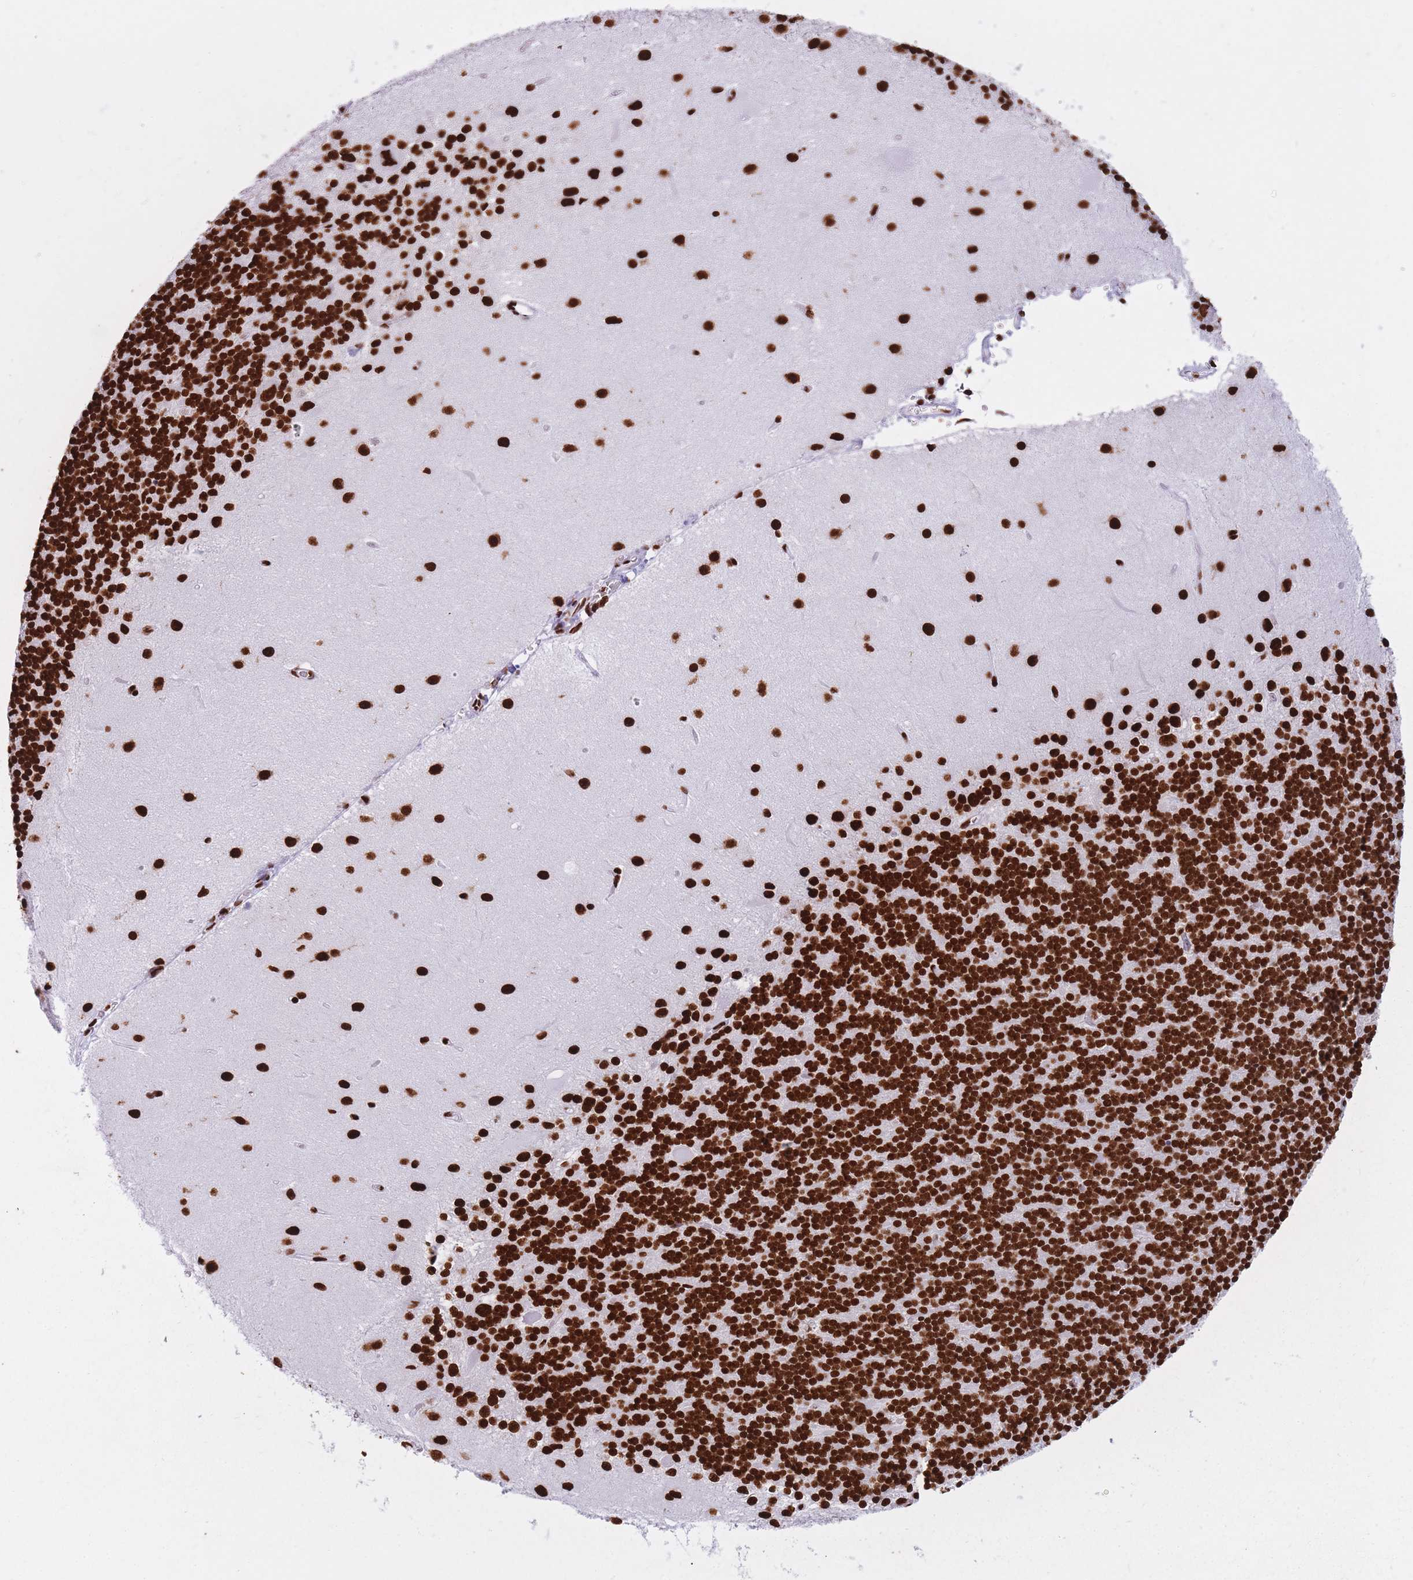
{"staining": {"intensity": "strong", "quantity": ">75%", "location": "nuclear"}, "tissue": "cerebellum", "cell_type": "Cells in granular layer", "image_type": "normal", "snomed": [{"axis": "morphology", "description": "Normal tissue, NOS"}, {"axis": "topography", "description": "Cerebellum"}], "caption": "A micrograph of human cerebellum stained for a protein reveals strong nuclear brown staining in cells in granular layer.", "gene": "HNRNPUL1", "patient": {"sex": "female", "age": 29}}